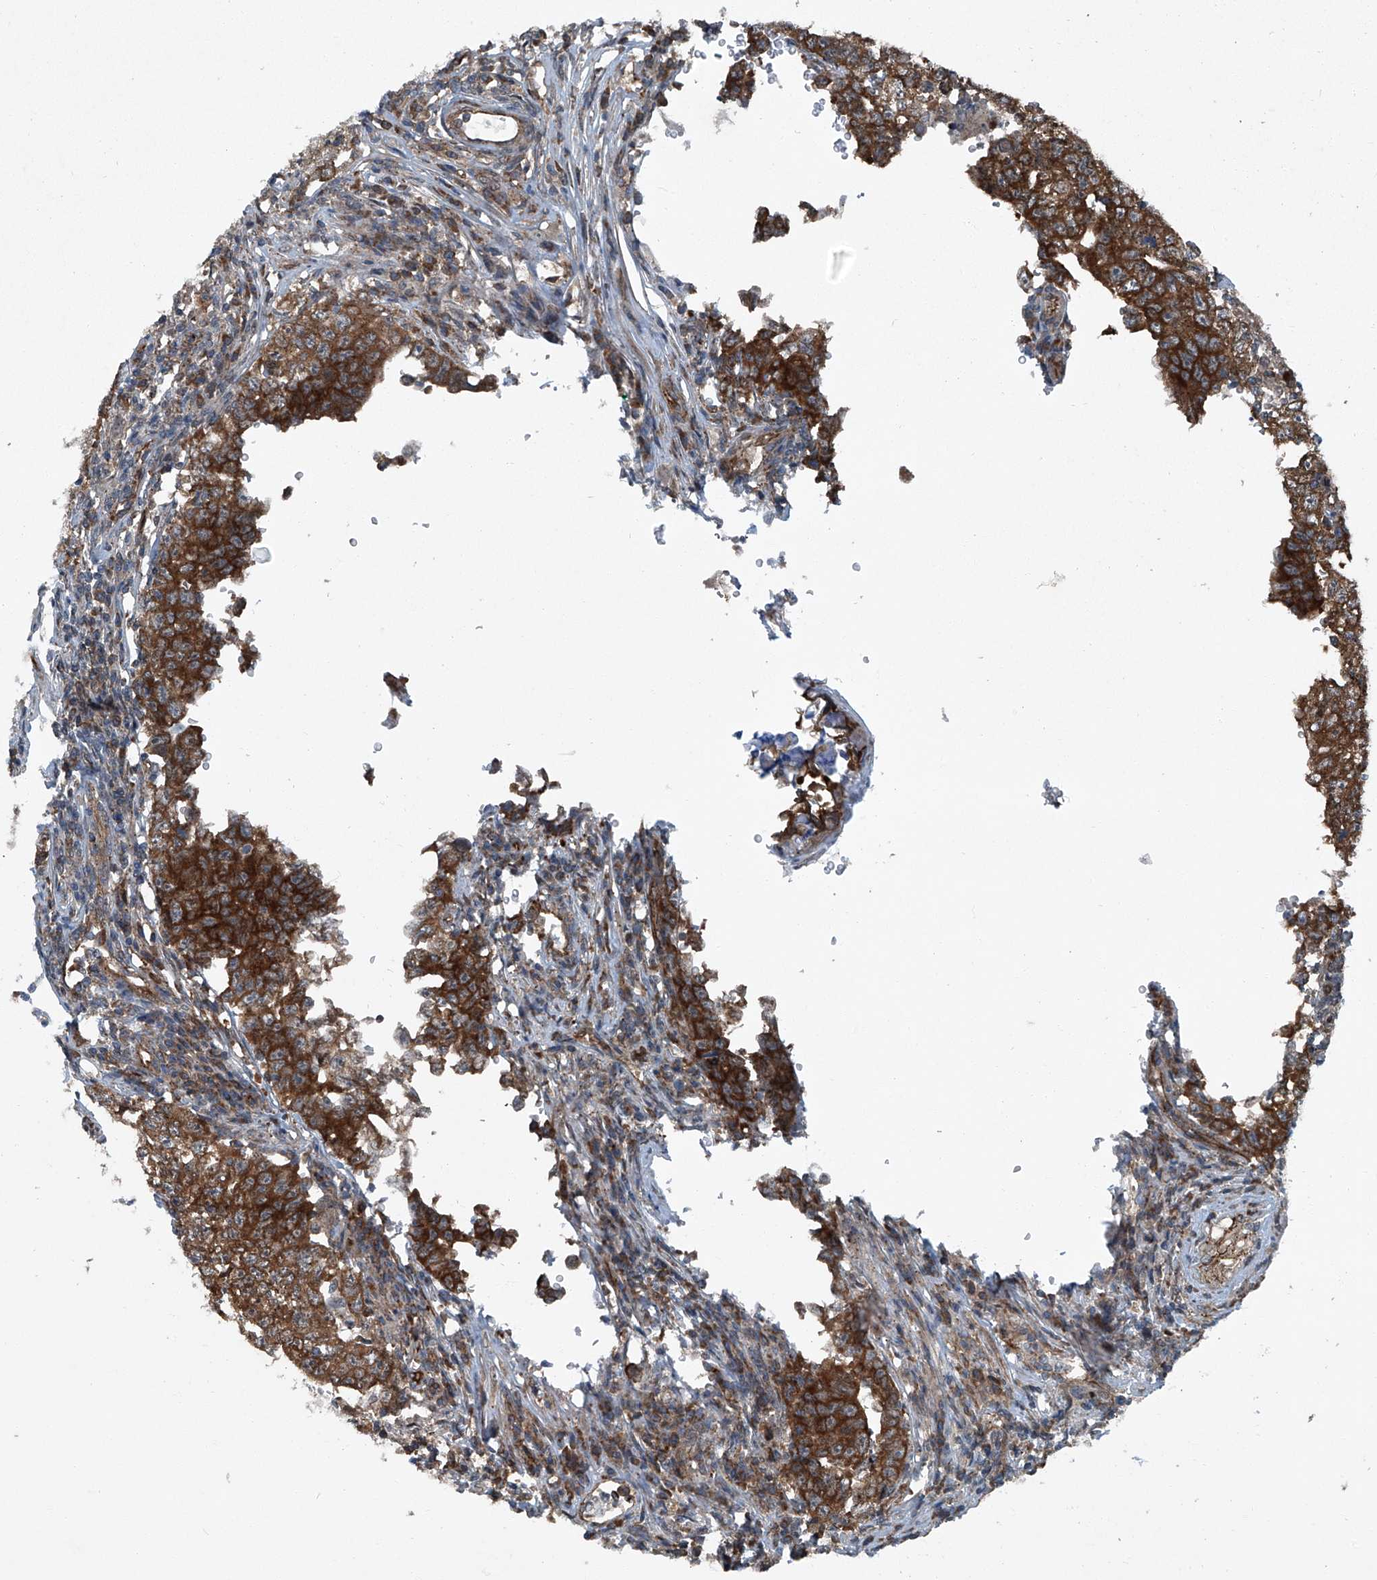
{"staining": {"intensity": "strong", "quantity": ">75%", "location": "cytoplasmic/membranous"}, "tissue": "testis cancer", "cell_type": "Tumor cells", "image_type": "cancer", "snomed": [{"axis": "morphology", "description": "Carcinoma, Embryonal, NOS"}, {"axis": "topography", "description": "Testis"}], "caption": "Human embryonal carcinoma (testis) stained for a protein (brown) demonstrates strong cytoplasmic/membranous positive expression in approximately >75% of tumor cells.", "gene": "SENP2", "patient": {"sex": "male", "age": 26}}